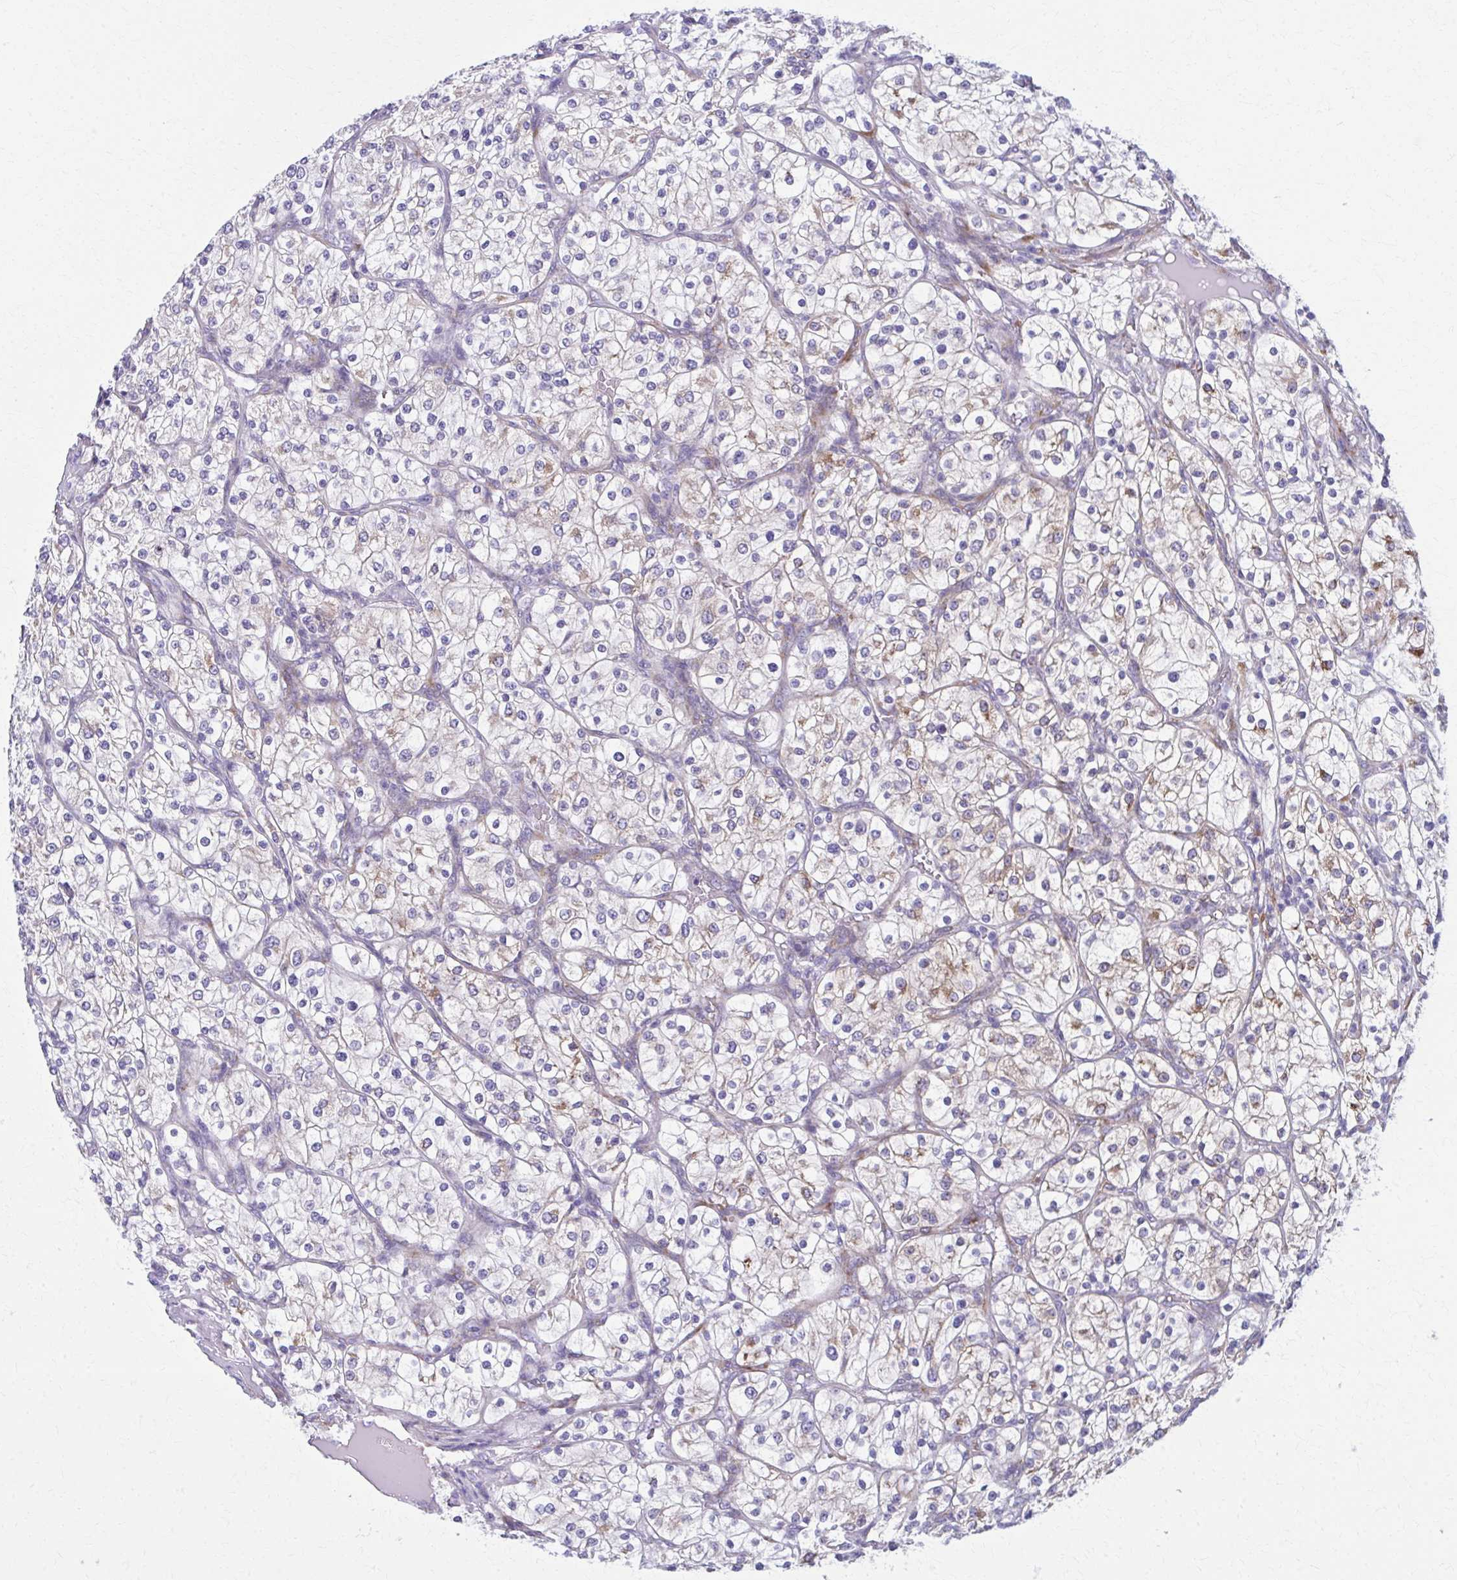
{"staining": {"intensity": "weak", "quantity": "25%-75%", "location": "cytoplasmic/membranous"}, "tissue": "renal cancer", "cell_type": "Tumor cells", "image_type": "cancer", "snomed": [{"axis": "morphology", "description": "Adenocarcinoma, NOS"}, {"axis": "topography", "description": "Kidney"}], "caption": "Tumor cells display weak cytoplasmic/membranous staining in about 25%-75% of cells in renal cancer. Using DAB (brown) and hematoxylin (blue) stains, captured at high magnification using brightfield microscopy.", "gene": "SPATS2L", "patient": {"sex": "male", "age": 80}}